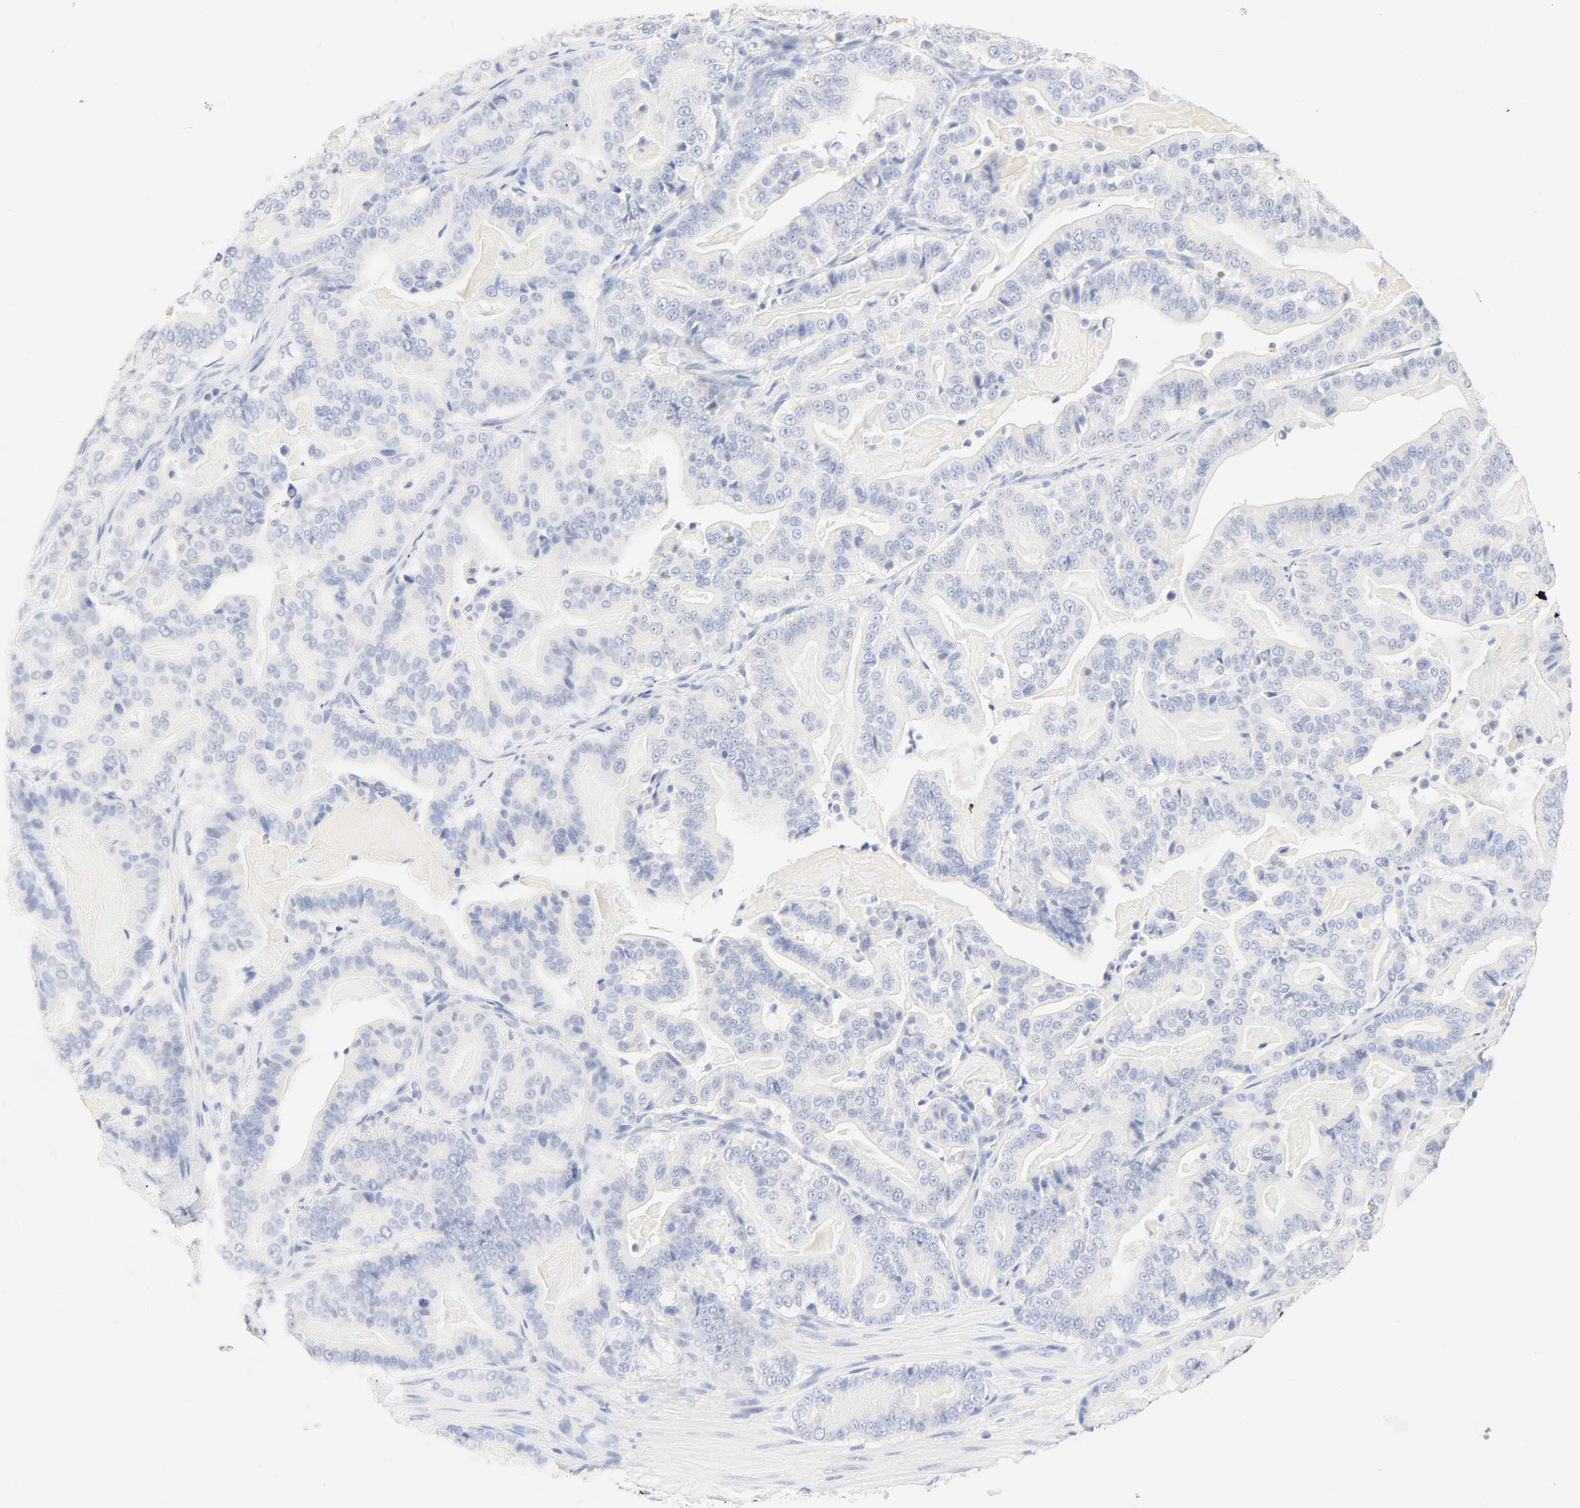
{"staining": {"intensity": "negative", "quantity": "none", "location": "none"}, "tissue": "pancreatic cancer", "cell_type": "Tumor cells", "image_type": "cancer", "snomed": [{"axis": "morphology", "description": "Adenocarcinoma, NOS"}, {"axis": "topography", "description": "Pancreas"}], "caption": "Immunohistochemical staining of pancreatic cancer (adenocarcinoma) reveals no significant positivity in tumor cells.", "gene": "SLCO1B3", "patient": {"sex": "male", "age": 63}}